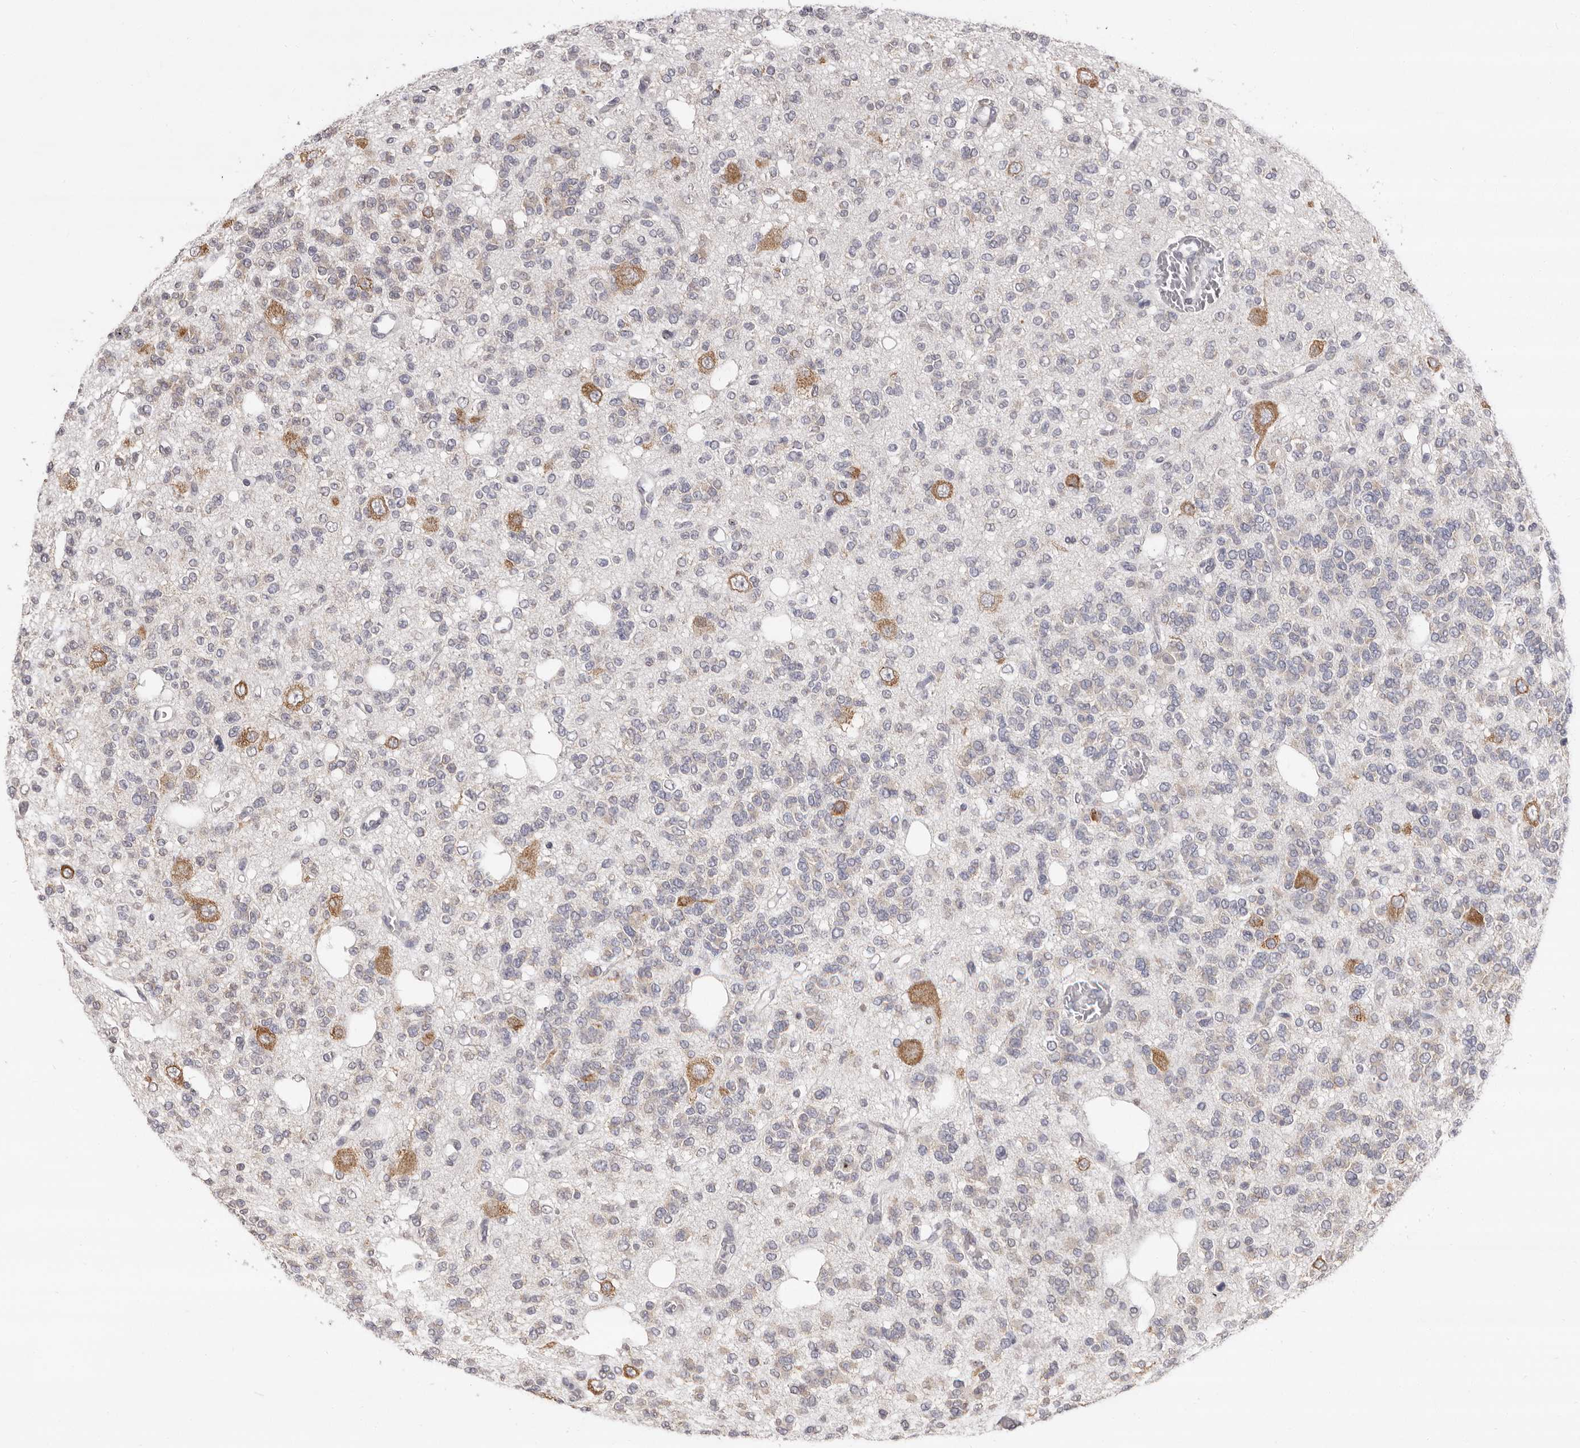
{"staining": {"intensity": "negative", "quantity": "none", "location": "none"}, "tissue": "glioma", "cell_type": "Tumor cells", "image_type": "cancer", "snomed": [{"axis": "morphology", "description": "Glioma, malignant, Low grade"}, {"axis": "topography", "description": "Brain"}], "caption": "The micrograph shows no significant positivity in tumor cells of glioma.", "gene": "LINGO2", "patient": {"sex": "male", "age": 38}}